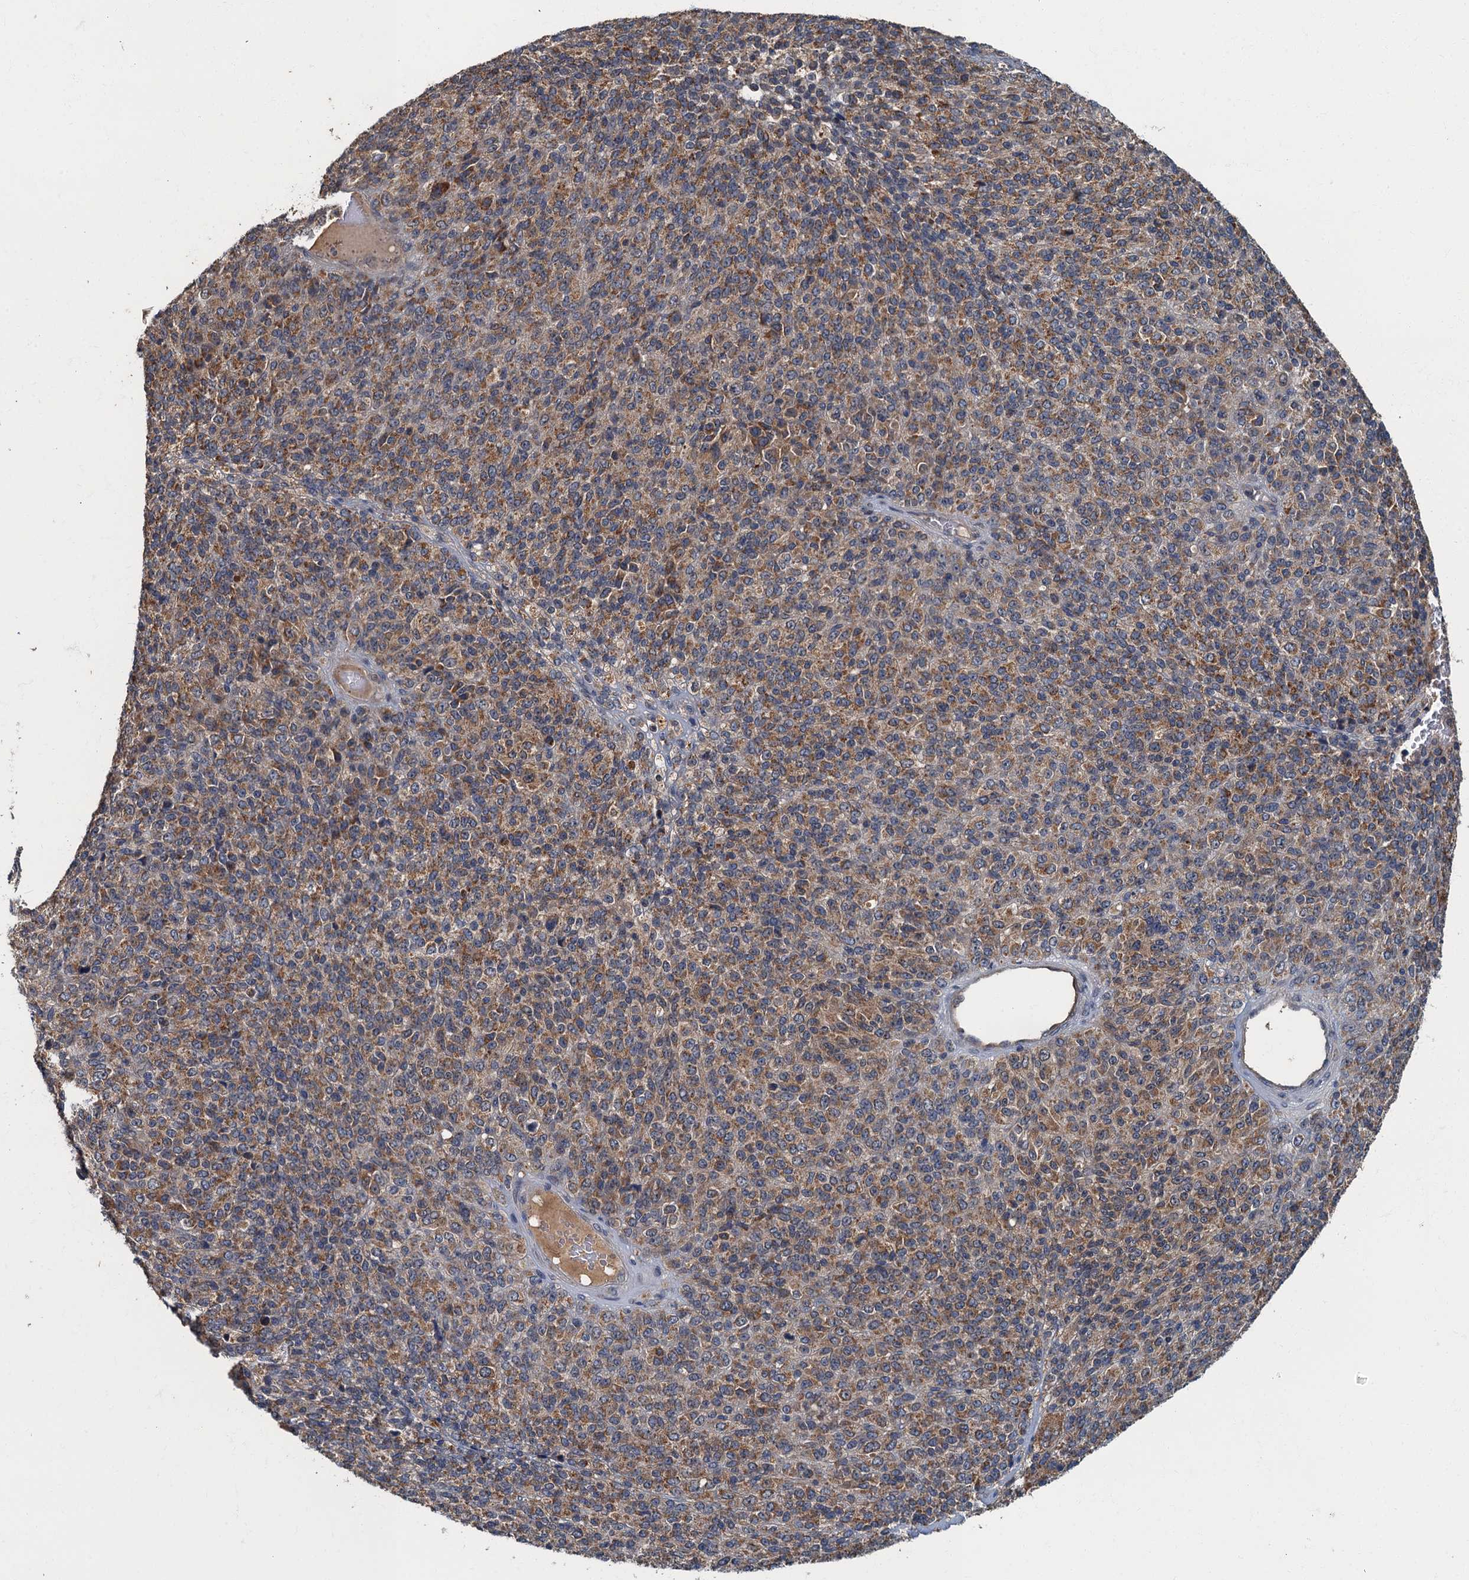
{"staining": {"intensity": "moderate", "quantity": ">75%", "location": "cytoplasmic/membranous"}, "tissue": "melanoma", "cell_type": "Tumor cells", "image_type": "cancer", "snomed": [{"axis": "morphology", "description": "Malignant melanoma, Metastatic site"}, {"axis": "topography", "description": "Brain"}], "caption": "This is an image of immunohistochemistry staining of malignant melanoma (metastatic site), which shows moderate expression in the cytoplasmic/membranous of tumor cells.", "gene": "WDCP", "patient": {"sex": "female", "age": 56}}